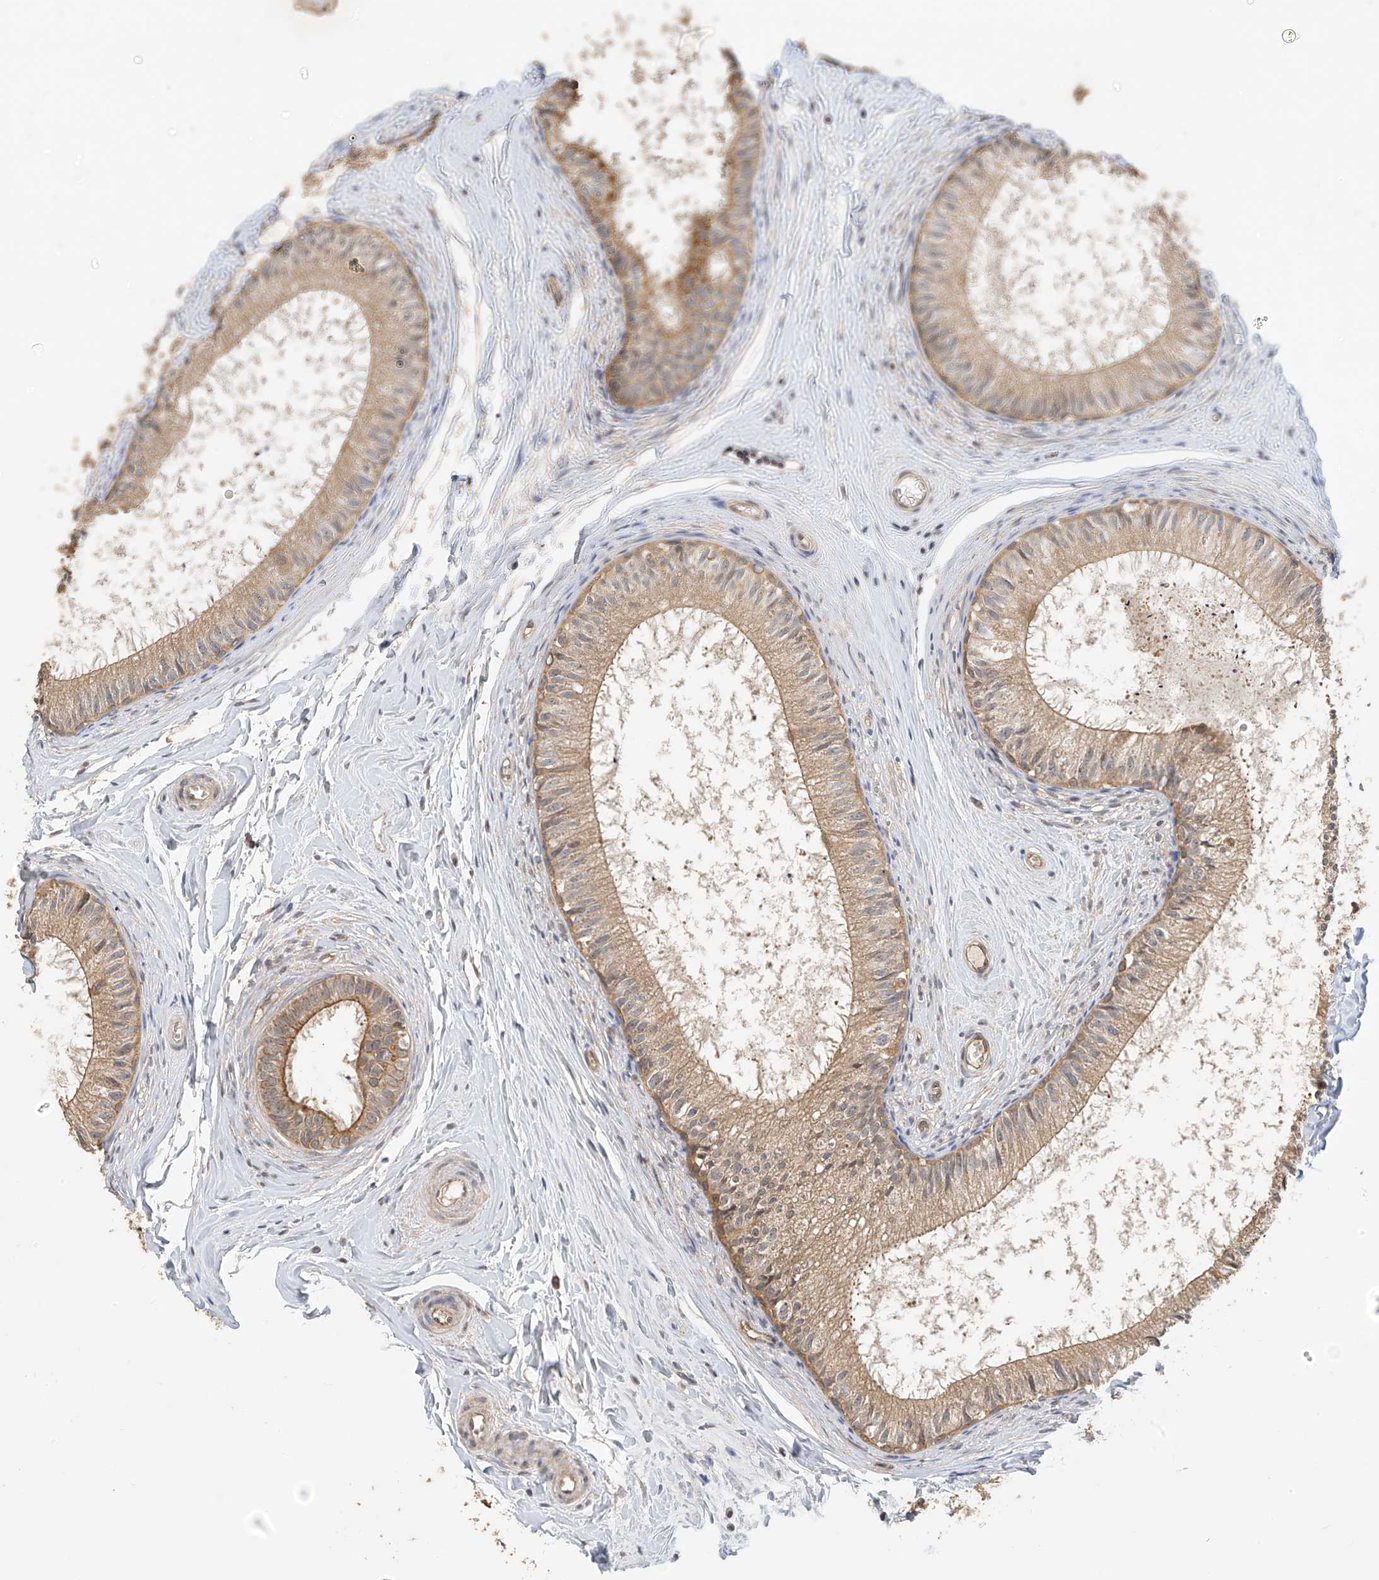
{"staining": {"intensity": "moderate", "quantity": ">75%", "location": "cytoplasmic/membranous"}, "tissue": "epididymis", "cell_type": "Glandular cells", "image_type": "normal", "snomed": [{"axis": "morphology", "description": "Normal tissue, NOS"}, {"axis": "topography", "description": "Epididymis"}], "caption": "This is a photomicrograph of immunohistochemistry (IHC) staining of benign epididymis, which shows moderate positivity in the cytoplasmic/membranous of glandular cells.", "gene": "OFD1", "patient": {"sex": "male", "age": 34}}